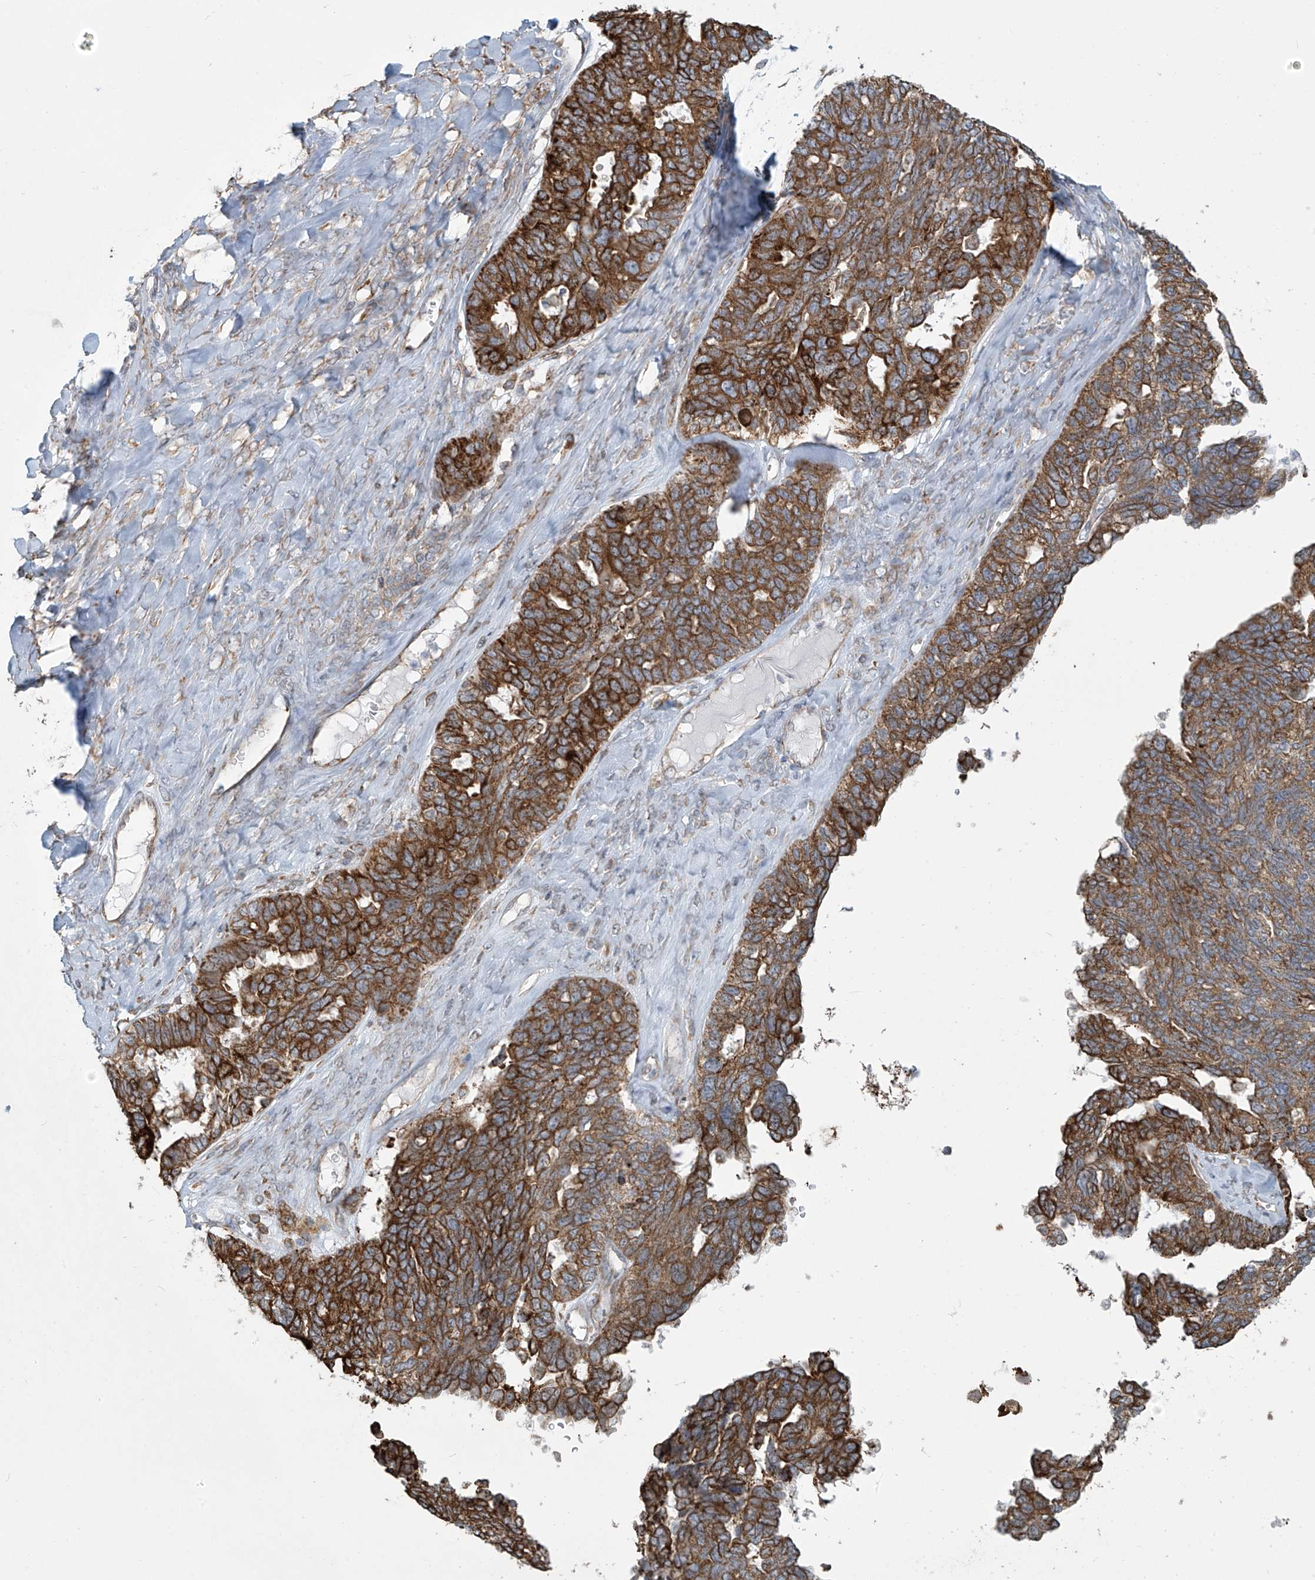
{"staining": {"intensity": "moderate", "quantity": ">75%", "location": "cytoplasmic/membranous"}, "tissue": "ovarian cancer", "cell_type": "Tumor cells", "image_type": "cancer", "snomed": [{"axis": "morphology", "description": "Cystadenocarcinoma, serous, NOS"}, {"axis": "topography", "description": "Ovary"}], "caption": "Immunohistochemistry histopathology image of human ovarian serous cystadenocarcinoma stained for a protein (brown), which demonstrates medium levels of moderate cytoplasmic/membranous expression in about >75% of tumor cells.", "gene": "KATNIP", "patient": {"sex": "female", "age": 79}}